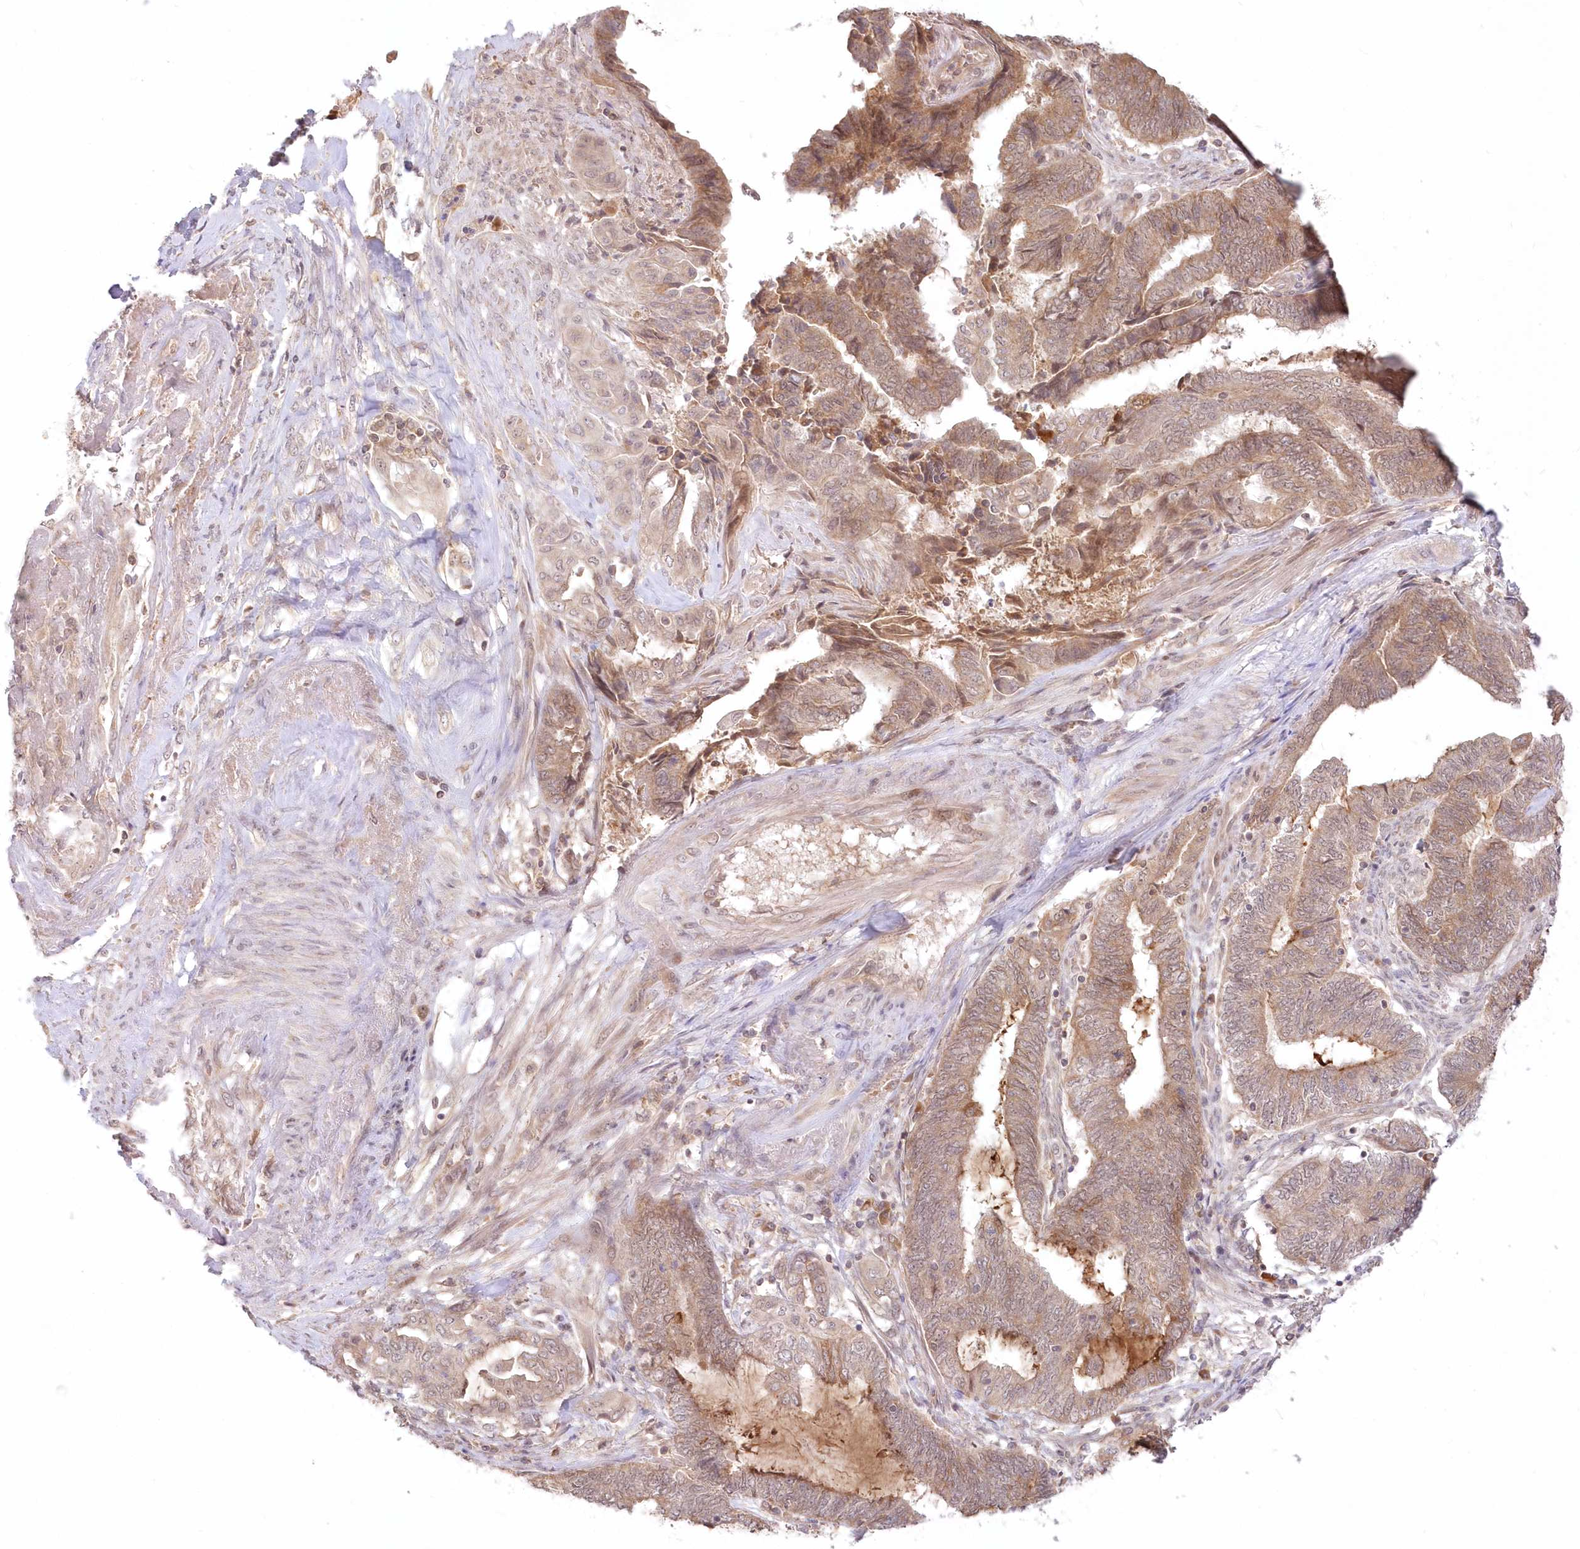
{"staining": {"intensity": "moderate", "quantity": "25%-75%", "location": "cytoplasmic/membranous"}, "tissue": "endometrial cancer", "cell_type": "Tumor cells", "image_type": "cancer", "snomed": [{"axis": "morphology", "description": "Adenocarcinoma, NOS"}, {"axis": "topography", "description": "Uterus"}, {"axis": "topography", "description": "Endometrium"}], "caption": "Human endometrial cancer (adenocarcinoma) stained for a protein (brown) reveals moderate cytoplasmic/membranous positive expression in about 25%-75% of tumor cells.", "gene": "MTMR3", "patient": {"sex": "female", "age": 70}}